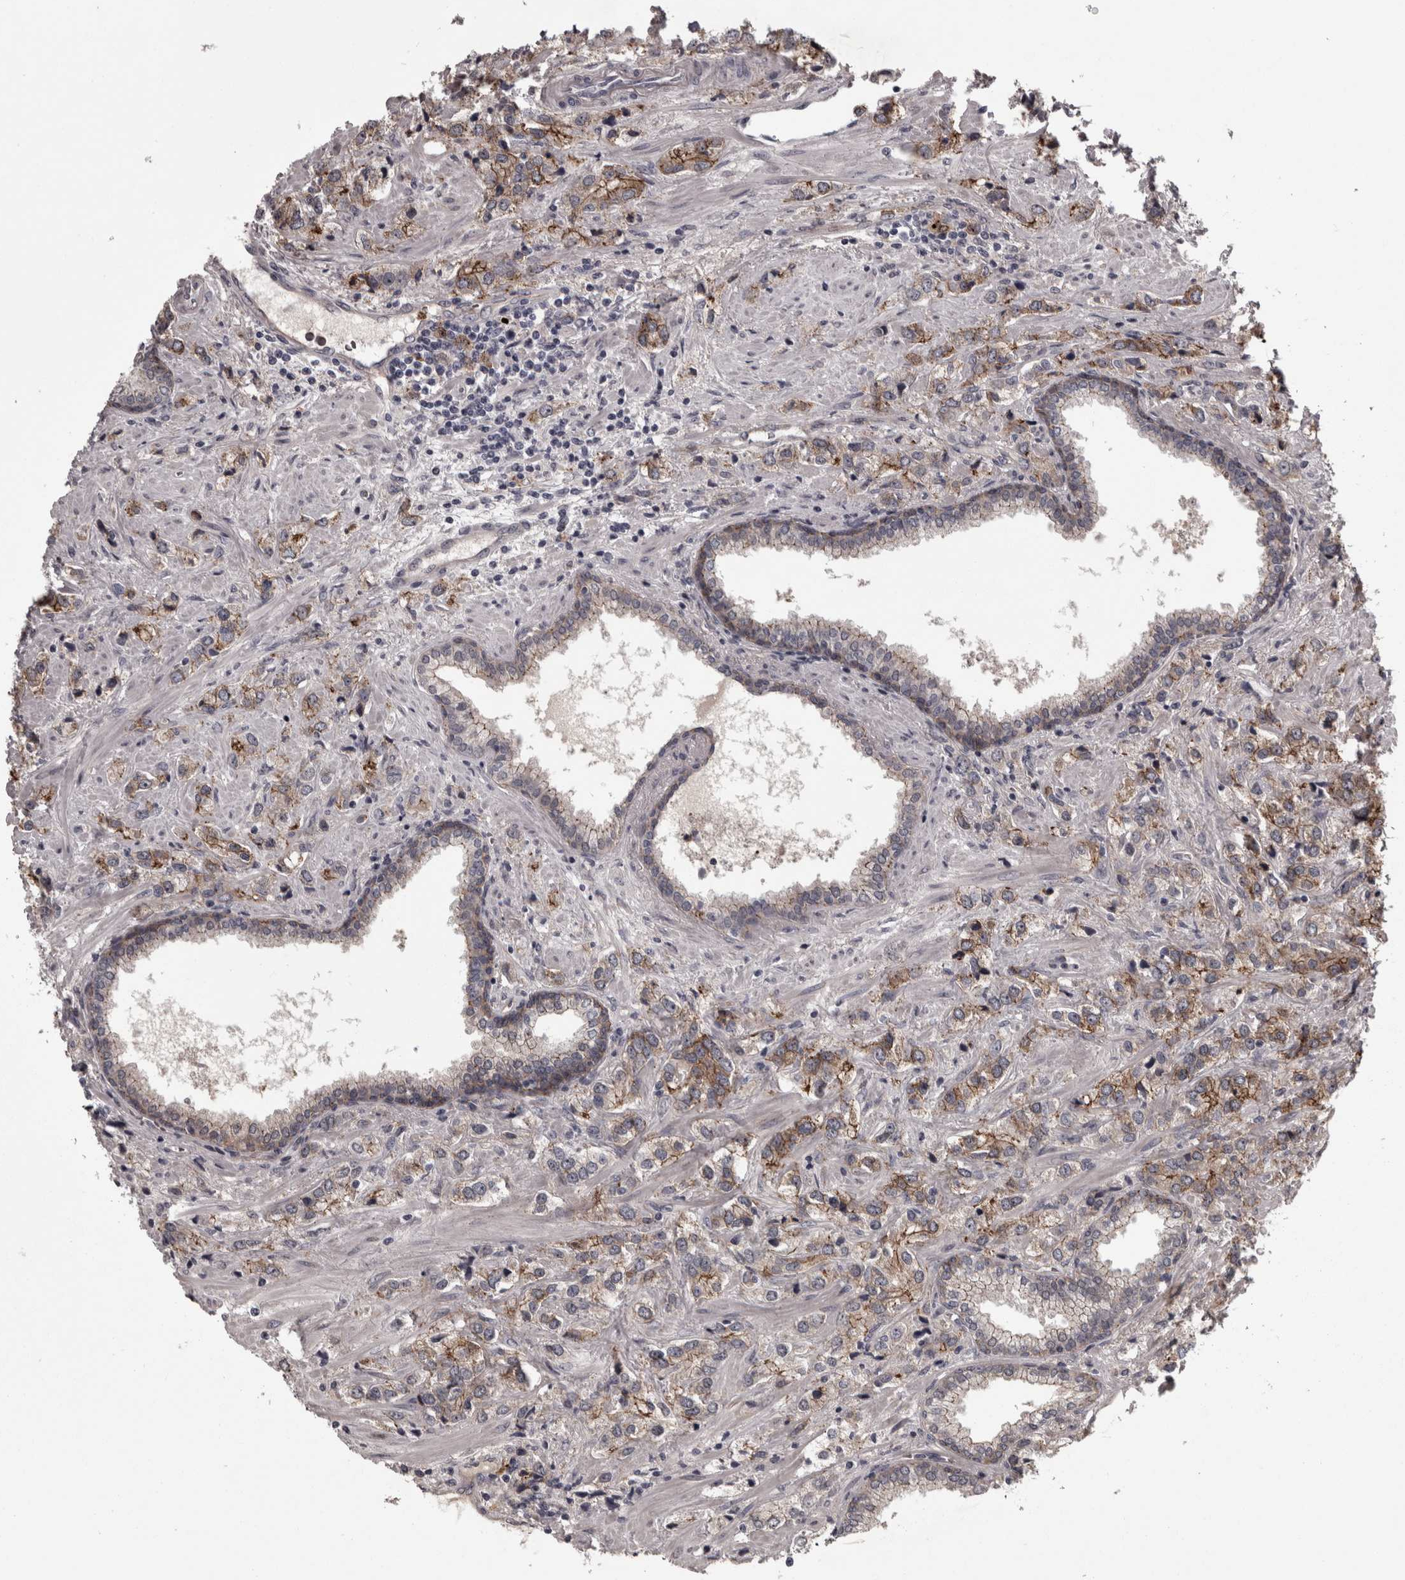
{"staining": {"intensity": "weak", "quantity": "25%-75%", "location": "cytoplasmic/membranous"}, "tissue": "prostate cancer", "cell_type": "Tumor cells", "image_type": "cancer", "snomed": [{"axis": "morphology", "description": "Adenocarcinoma, High grade"}, {"axis": "topography", "description": "Prostate"}], "caption": "DAB (3,3'-diaminobenzidine) immunohistochemical staining of high-grade adenocarcinoma (prostate) exhibits weak cytoplasmic/membranous protein positivity in about 25%-75% of tumor cells. The protein is stained brown, and the nuclei are stained in blue (DAB (3,3'-diaminobenzidine) IHC with brightfield microscopy, high magnification).", "gene": "PCDH17", "patient": {"sex": "male", "age": 66}}